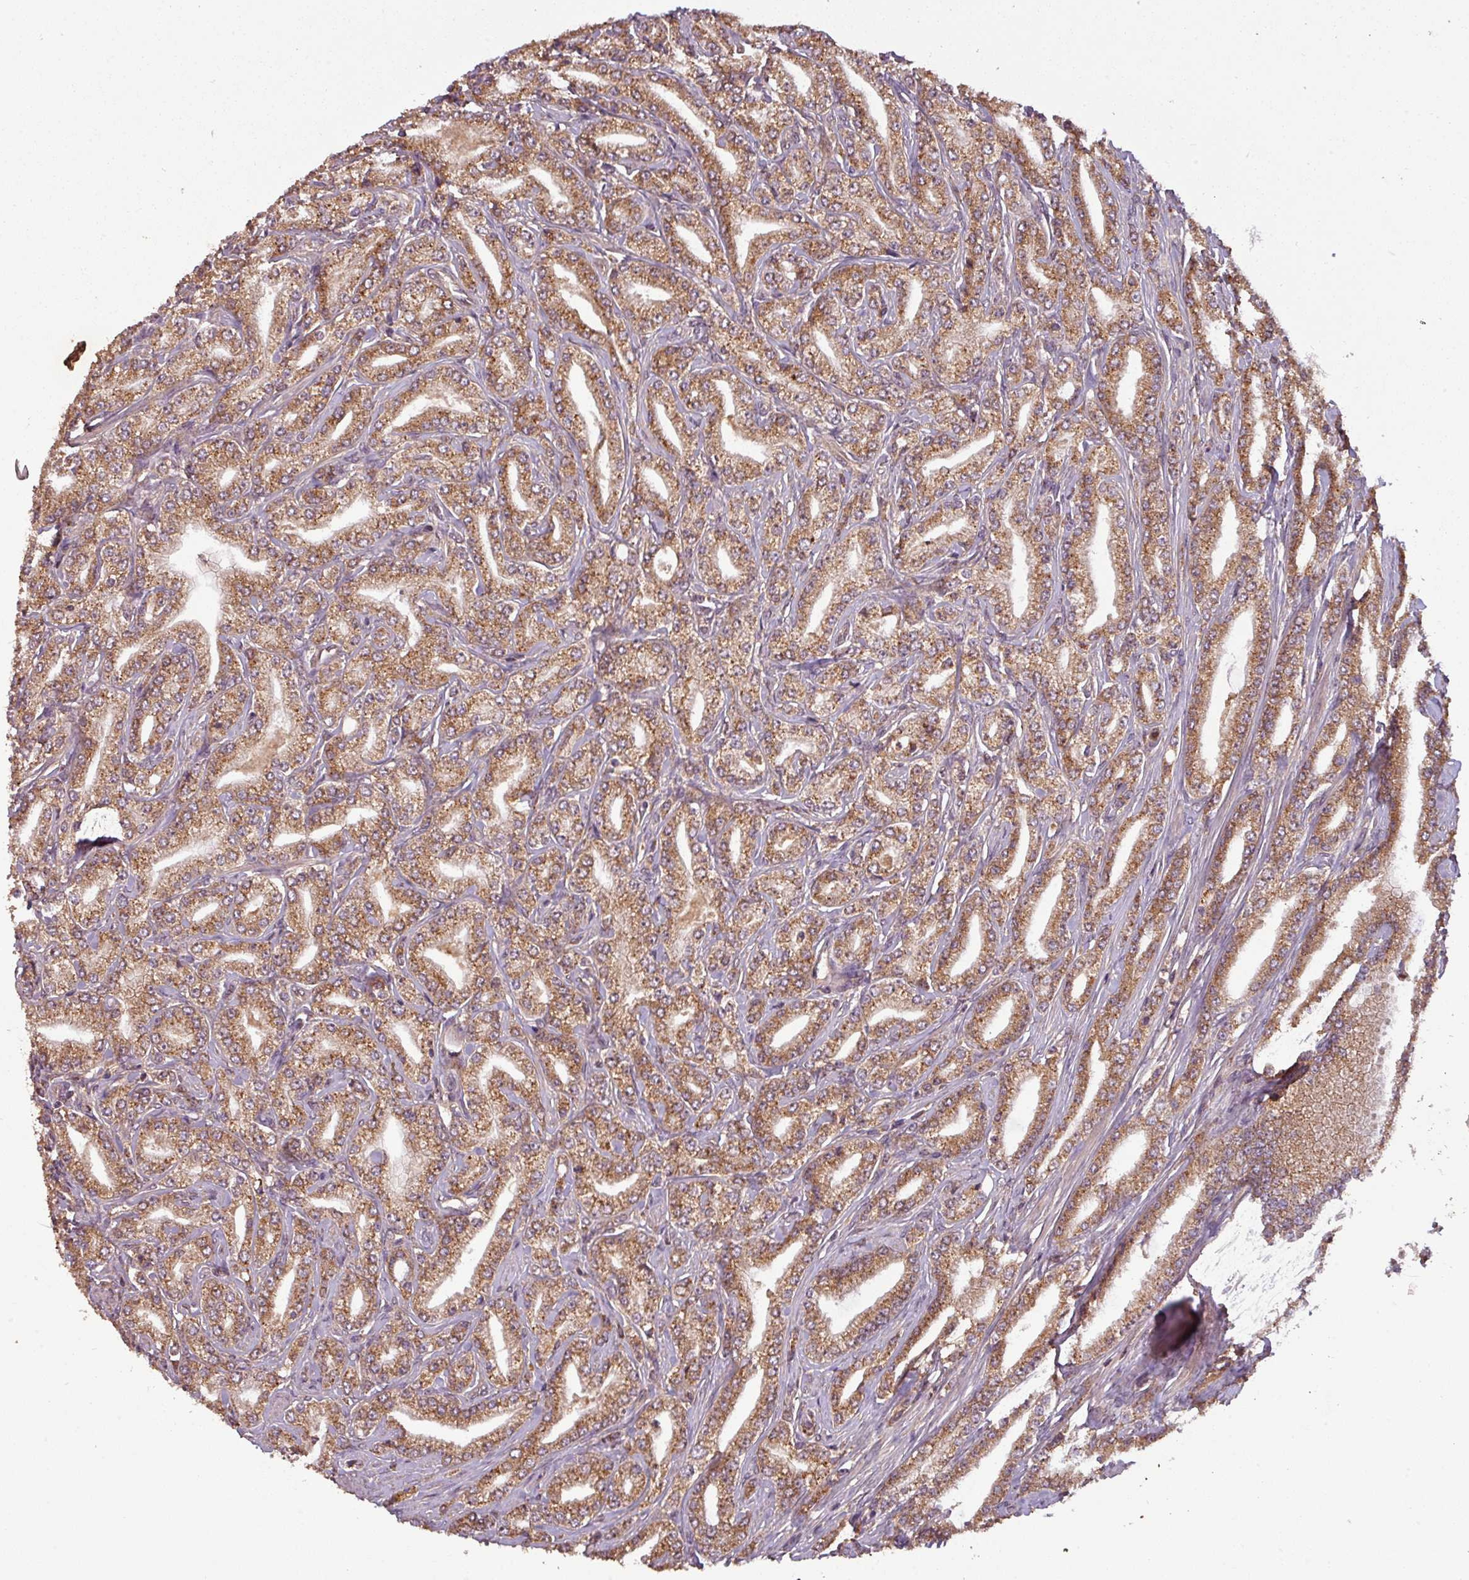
{"staining": {"intensity": "moderate", "quantity": ">75%", "location": "cytoplasmic/membranous"}, "tissue": "prostate cancer", "cell_type": "Tumor cells", "image_type": "cancer", "snomed": [{"axis": "morphology", "description": "Adenocarcinoma, High grade"}, {"axis": "topography", "description": "Prostate"}], "caption": "Protein expression by immunohistochemistry demonstrates moderate cytoplasmic/membranous positivity in approximately >75% of tumor cells in prostate cancer.", "gene": "NT5C3A", "patient": {"sex": "male", "age": 66}}